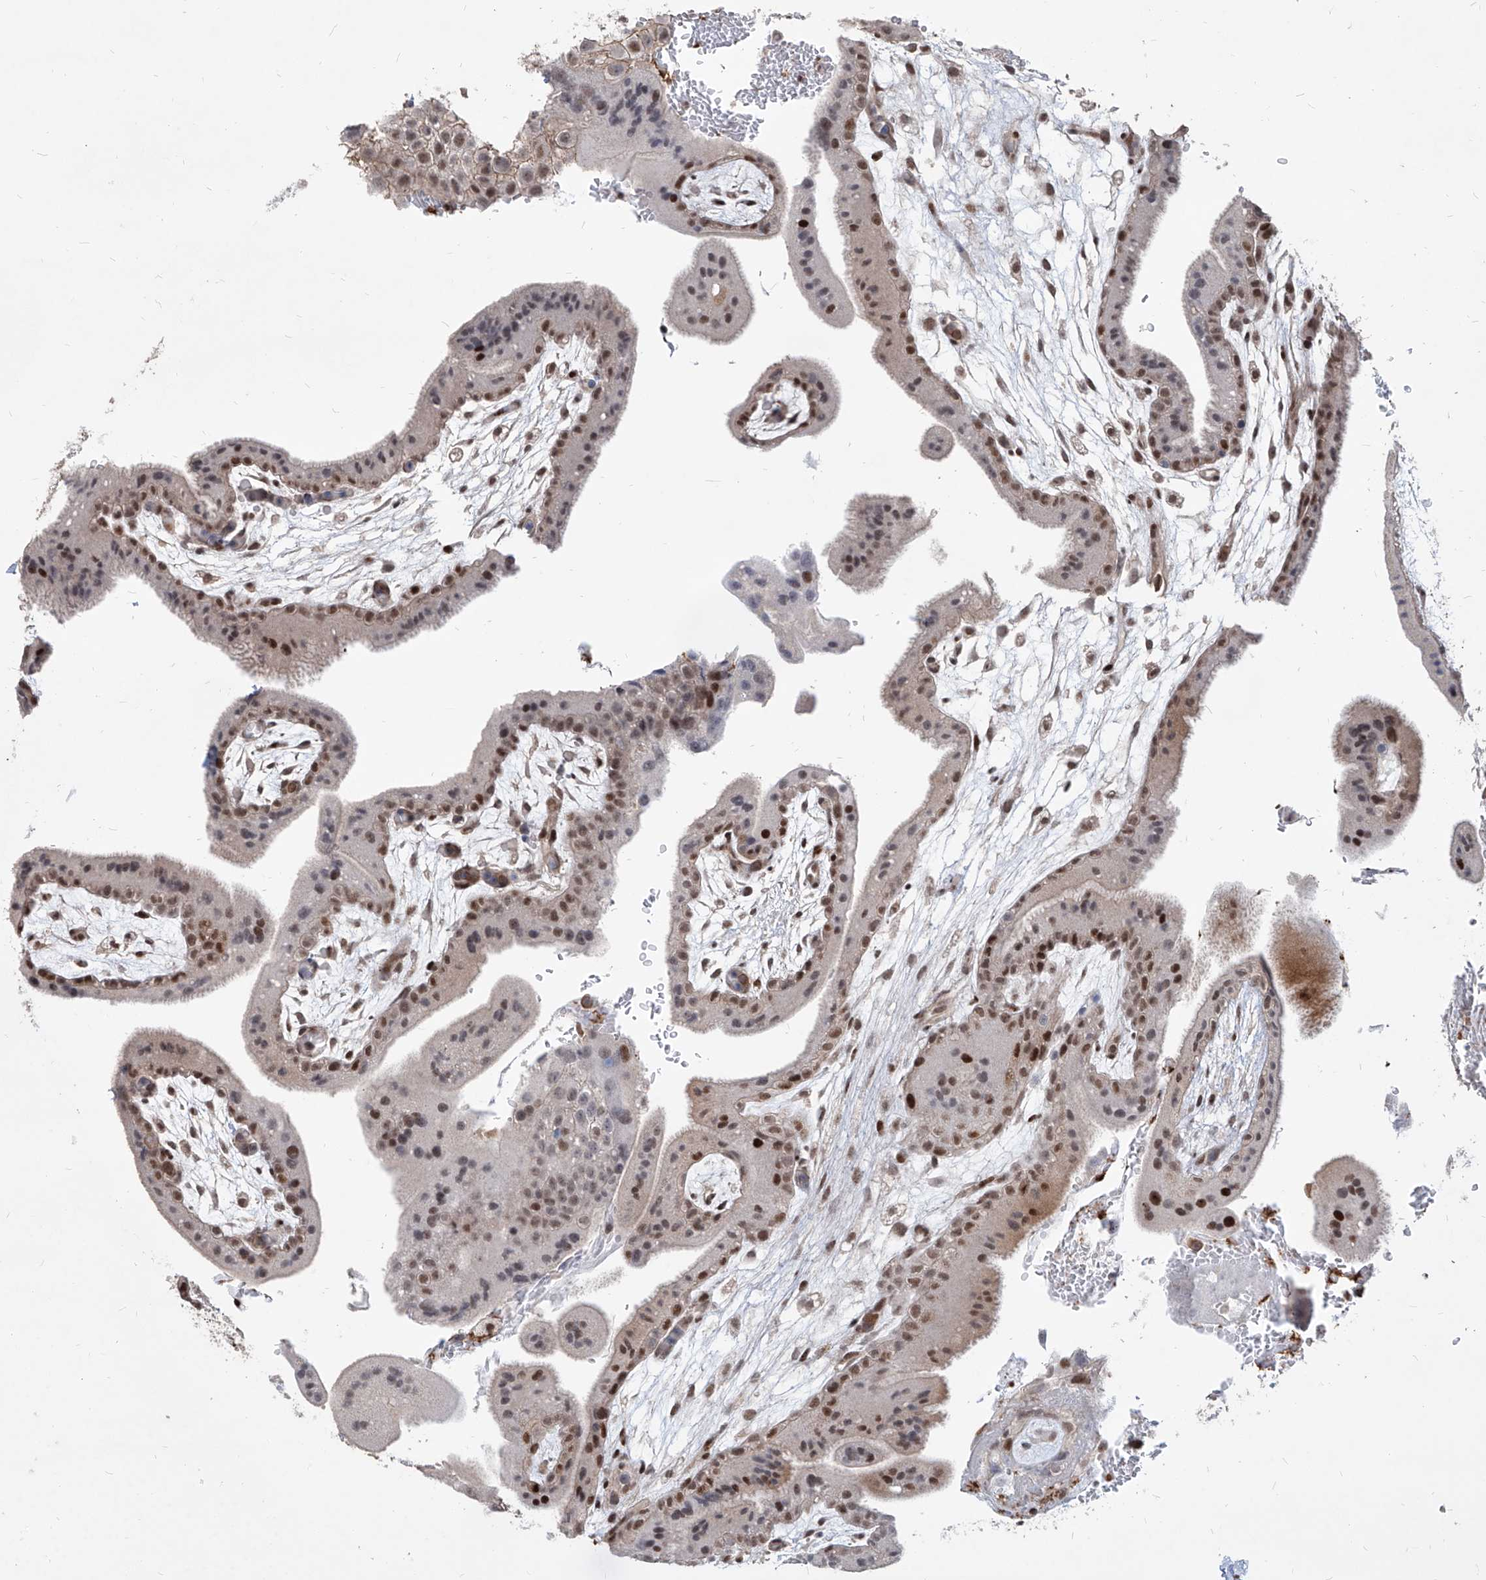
{"staining": {"intensity": "moderate", "quantity": "25%-75%", "location": "nuclear"}, "tissue": "placenta", "cell_type": "Trophoblastic cells", "image_type": "normal", "snomed": [{"axis": "morphology", "description": "Normal tissue, NOS"}, {"axis": "topography", "description": "Placenta"}], "caption": "Immunohistochemistry (IHC) staining of benign placenta, which displays medium levels of moderate nuclear staining in approximately 25%-75% of trophoblastic cells indicating moderate nuclear protein expression. The staining was performed using DAB (brown) for protein detection and nuclei were counterstained in hematoxylin (blue).", "gene": "IRF2", "patient": {"sex": "female", "age": 35}}